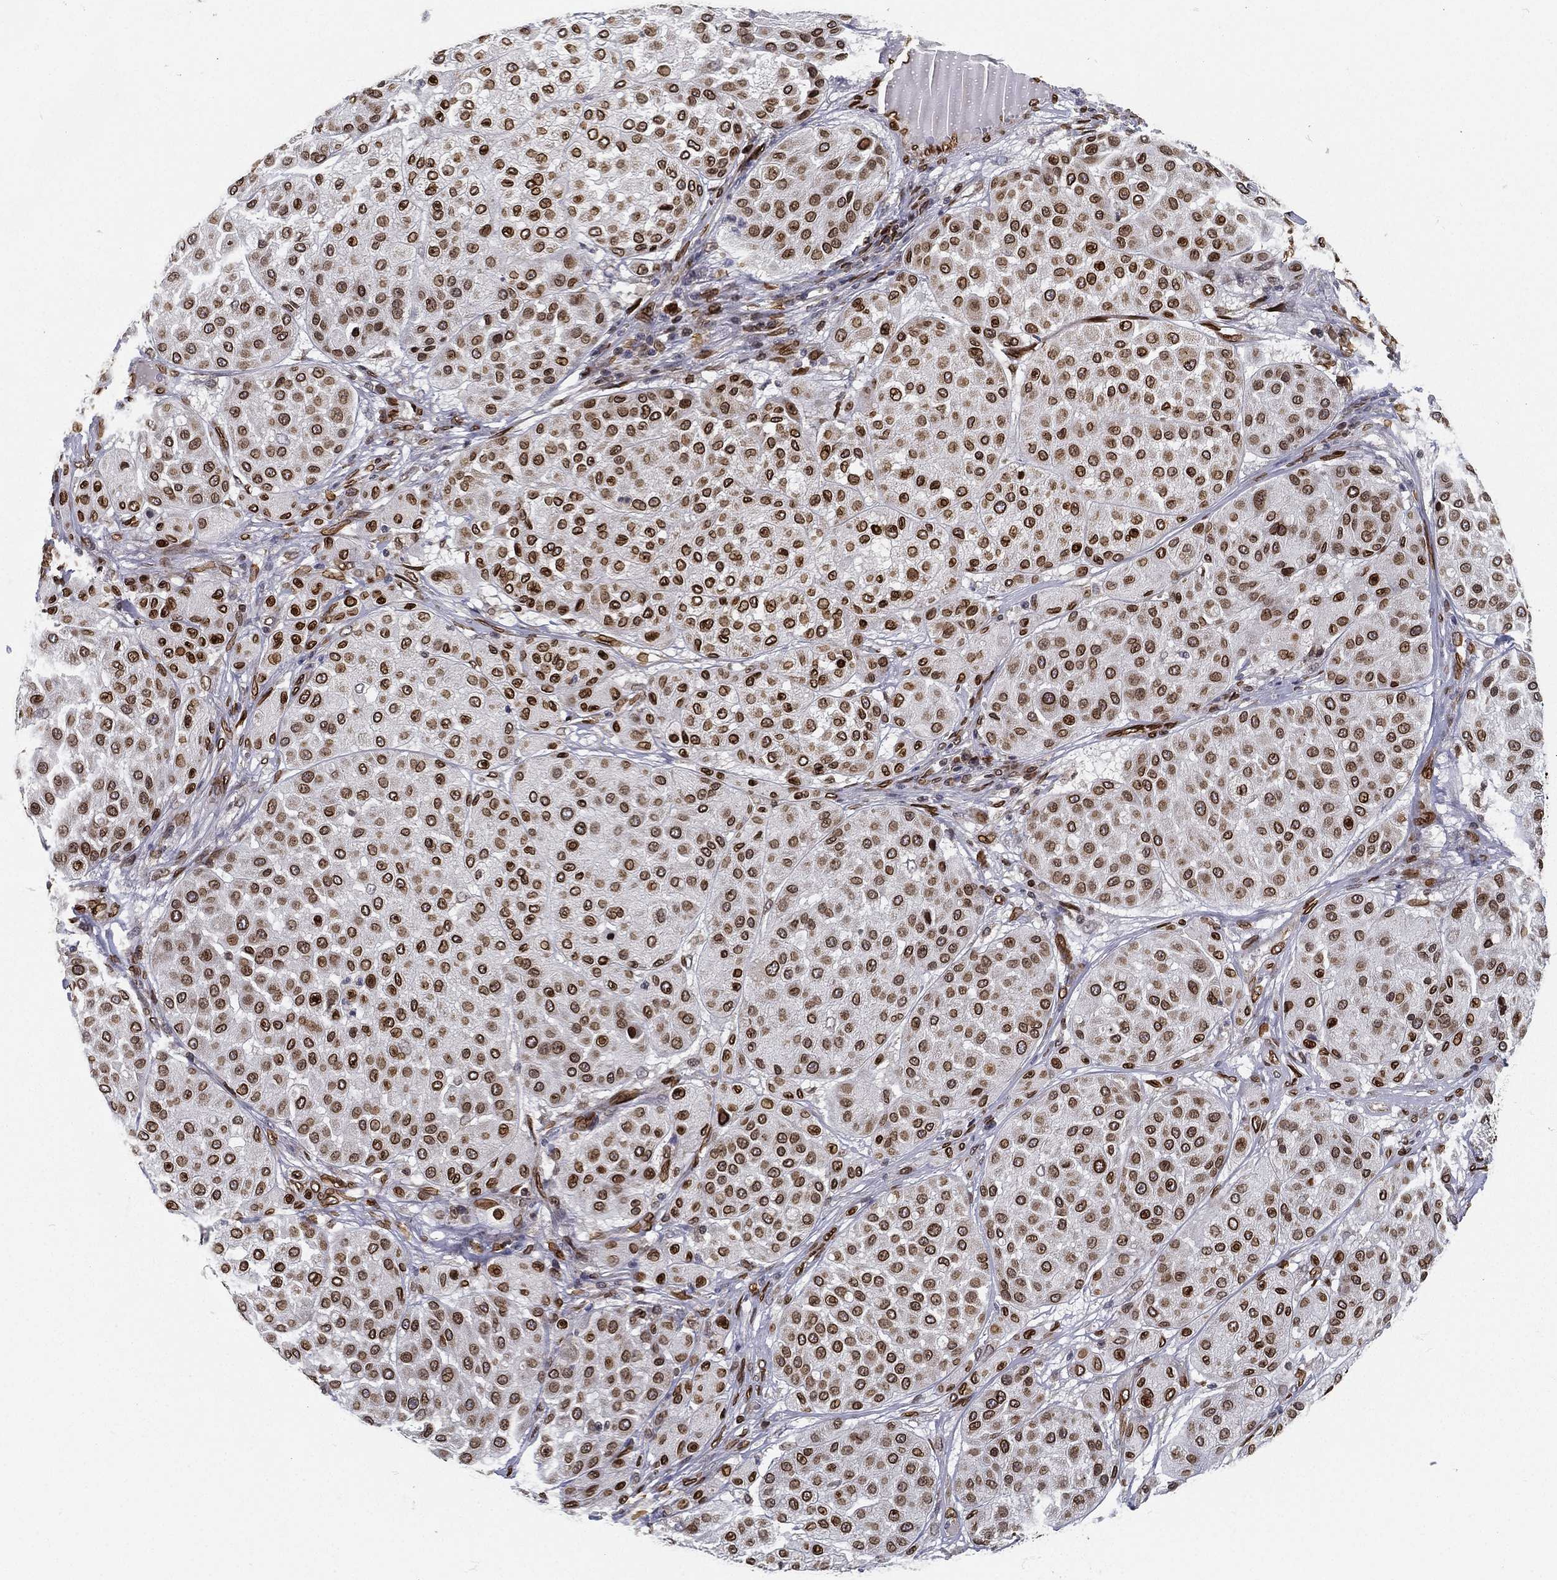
{"staining": {"intensity": "strong", "quantity": ">75%", "location": "cytoplasmic/membranous,nuclear"}, "tissue": "melanoma", "cell_type": "Tumor cells", "image_type": "cancer", "snomed": [{"axis": "morphology", "description": "Malignant melanoma, Metastatic site"}, {"axis": "topography", "description": "Smooth muscle"}], "caption": "Malignant melanoma (metastatic site) stained with immunohistochemistry shows strong cytoplasmic/membranous and nuclear staining in about >75% of tumor cells.", "gene": "PALB2", "patient": {"sex": "male", "age": 41}}